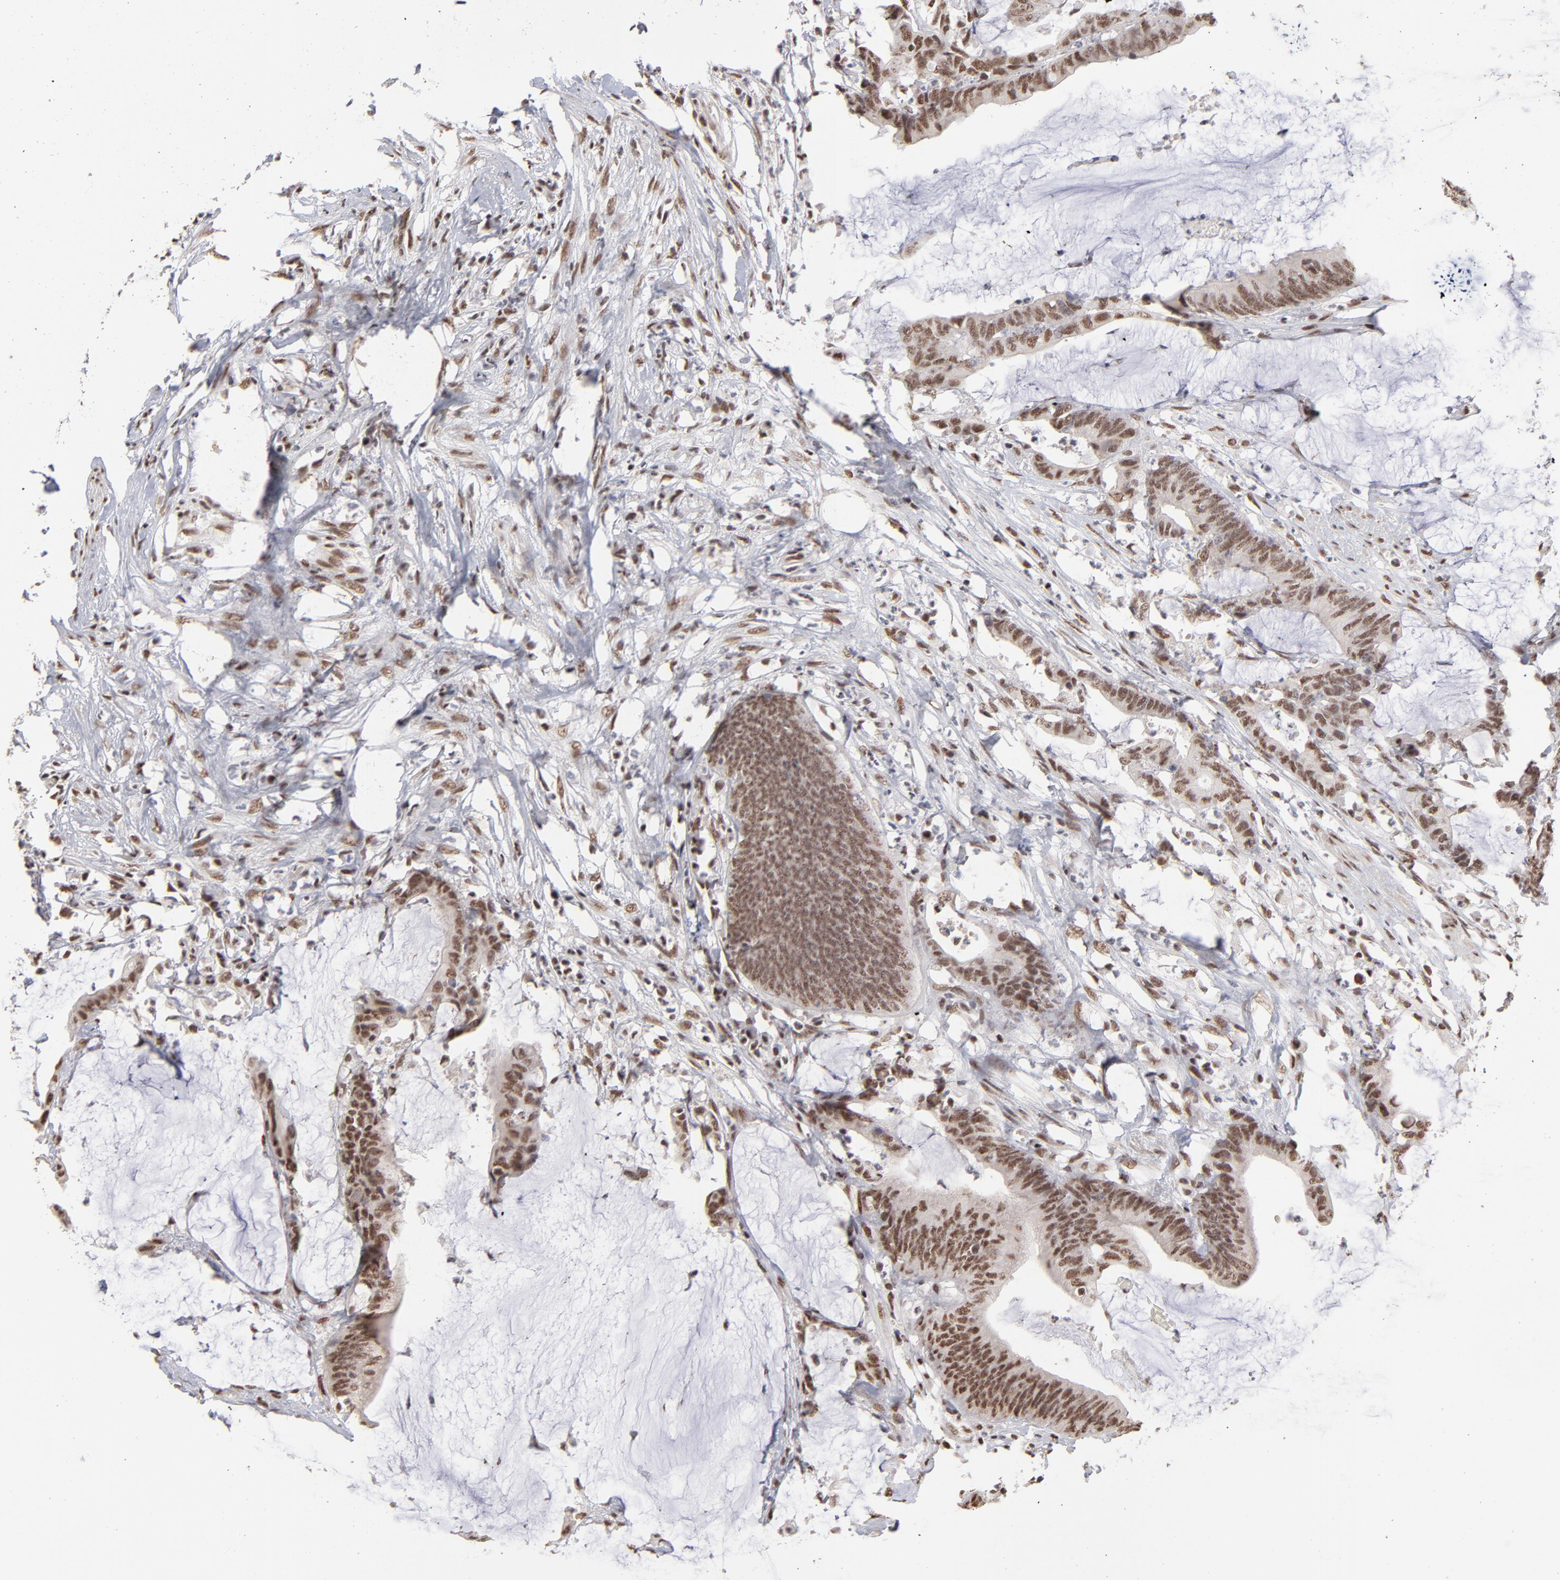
{"staining": {"intensity": "strong", "quantity": ">75%", "location": "cytoplasmic/membranous,nuclear"}, "tissue": "colorectal cancer", "cell_type": "Tumor cells", "image_type": "cancer", "snomed": [{"axis": "morphology", "description": "Adenocarcinoma, NOS"}, {"axis": "topography", "description": "Rectum"}], "caption": "Immunohistochemistry staining of colorectal adenocarcinoma, which shows high levels of strong cytoplasmic/membranous and nuclear expression in approximately >75% of tumor cells indicating strong cytoplasmic/membranous and nuclear protein staining. The staining was performed using DAB (brown) for protein detection and nuclei were counterstained in hematoxylin (blue).", "gene": "ZNF3", "patient": {"sex": "female", "age": 66}}